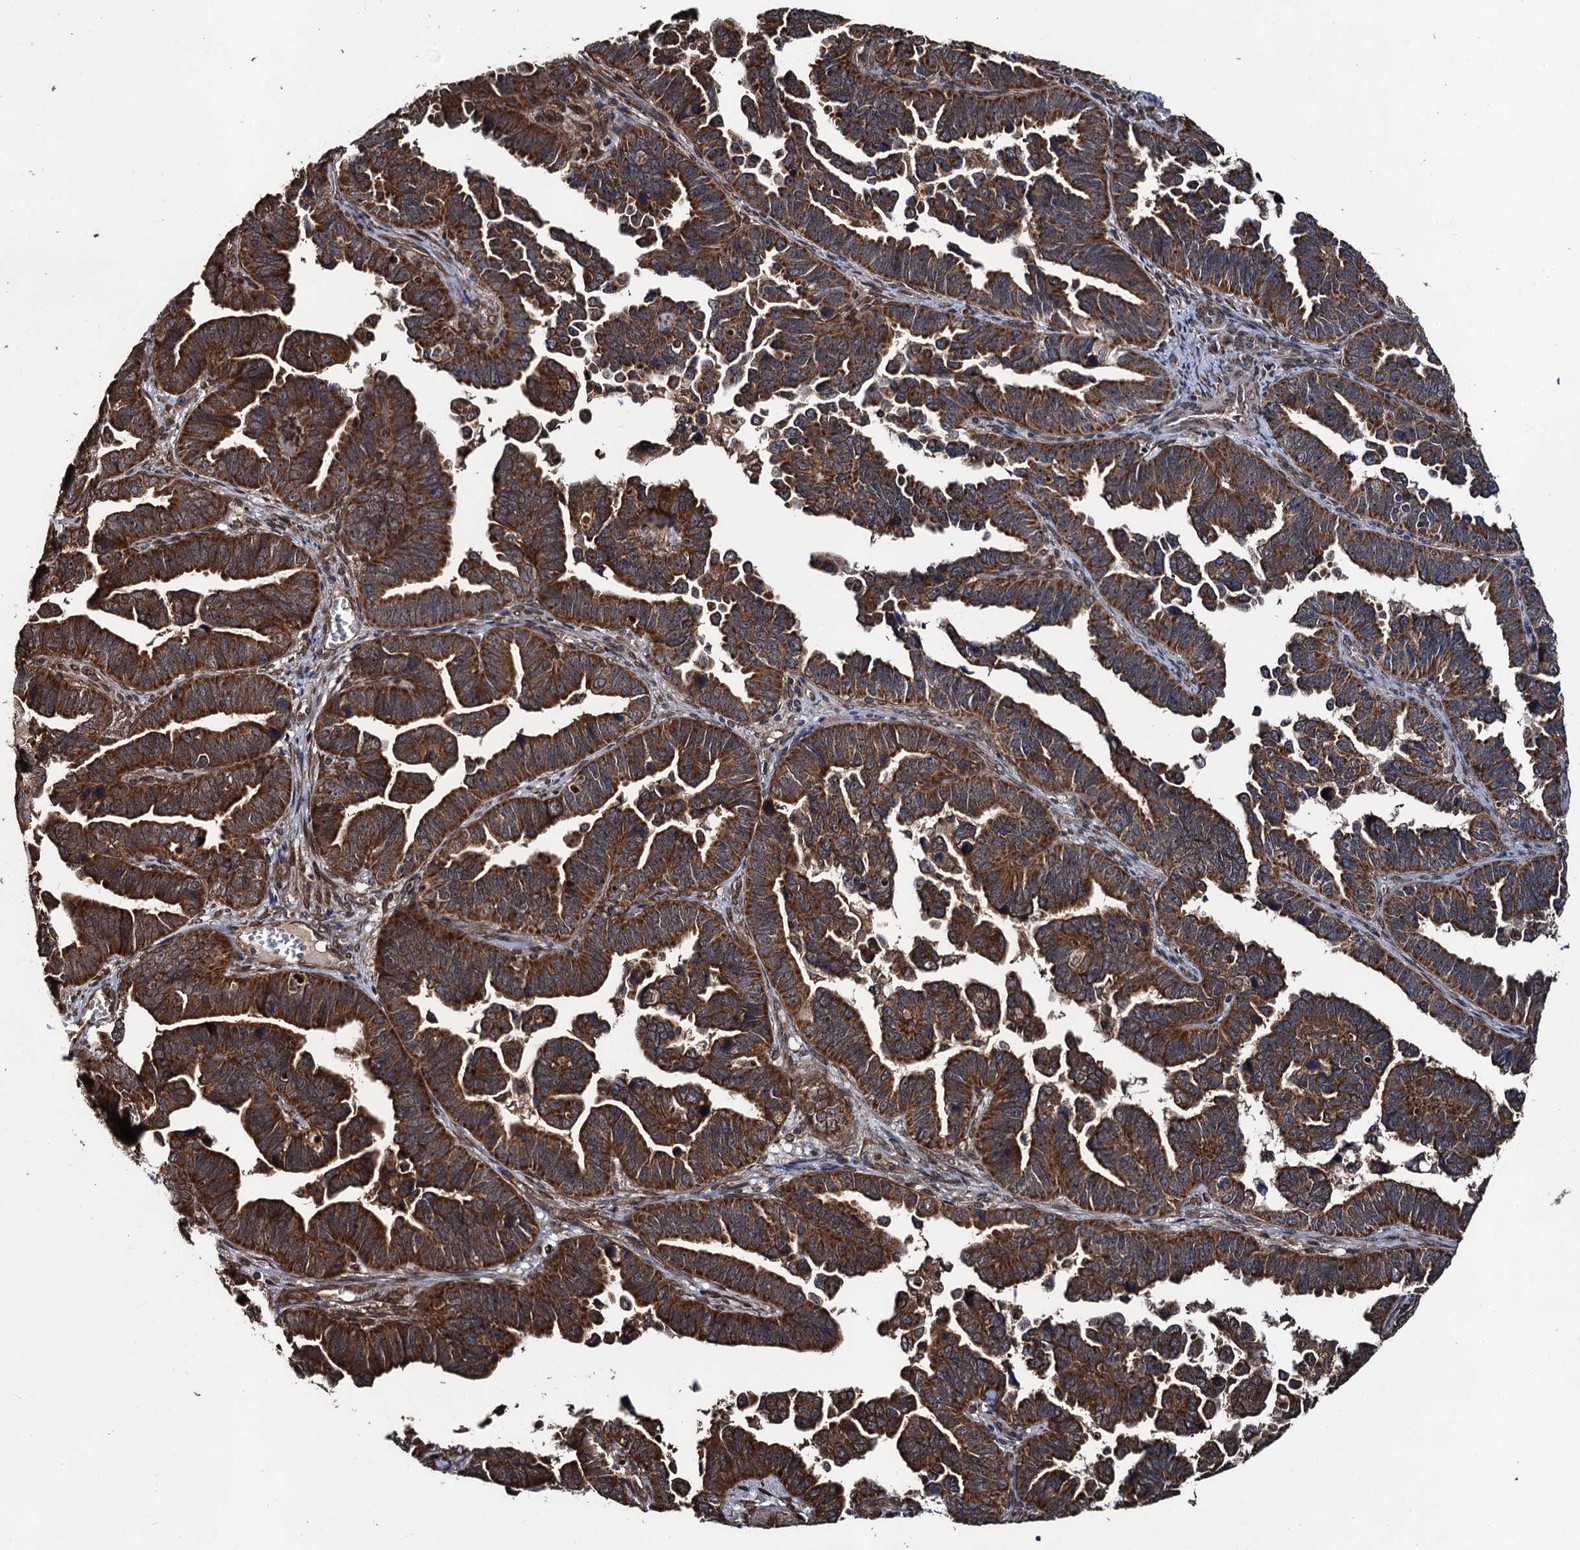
{"staining": {"intensity": "strong", "quantity": ">75%", "location": "cytoplasmic/membranous"}, "tissue": "endometrial cancer", "cell_type": "Tumor cells", "image_type": "cancer", "snomed": [{"axis": "morphology", "description": "Adenocarcinoma, NOS"}, {"axis": "topography", "description": "Endometrium"}], "caption": "The immunohistochemical stain labels strong cytoplasmic/membranous positivity in tumor cells of endometrial adenocarcinoma tissue.", "gene": "MIER2", "patient": {"sex": "female", "age": 75}}